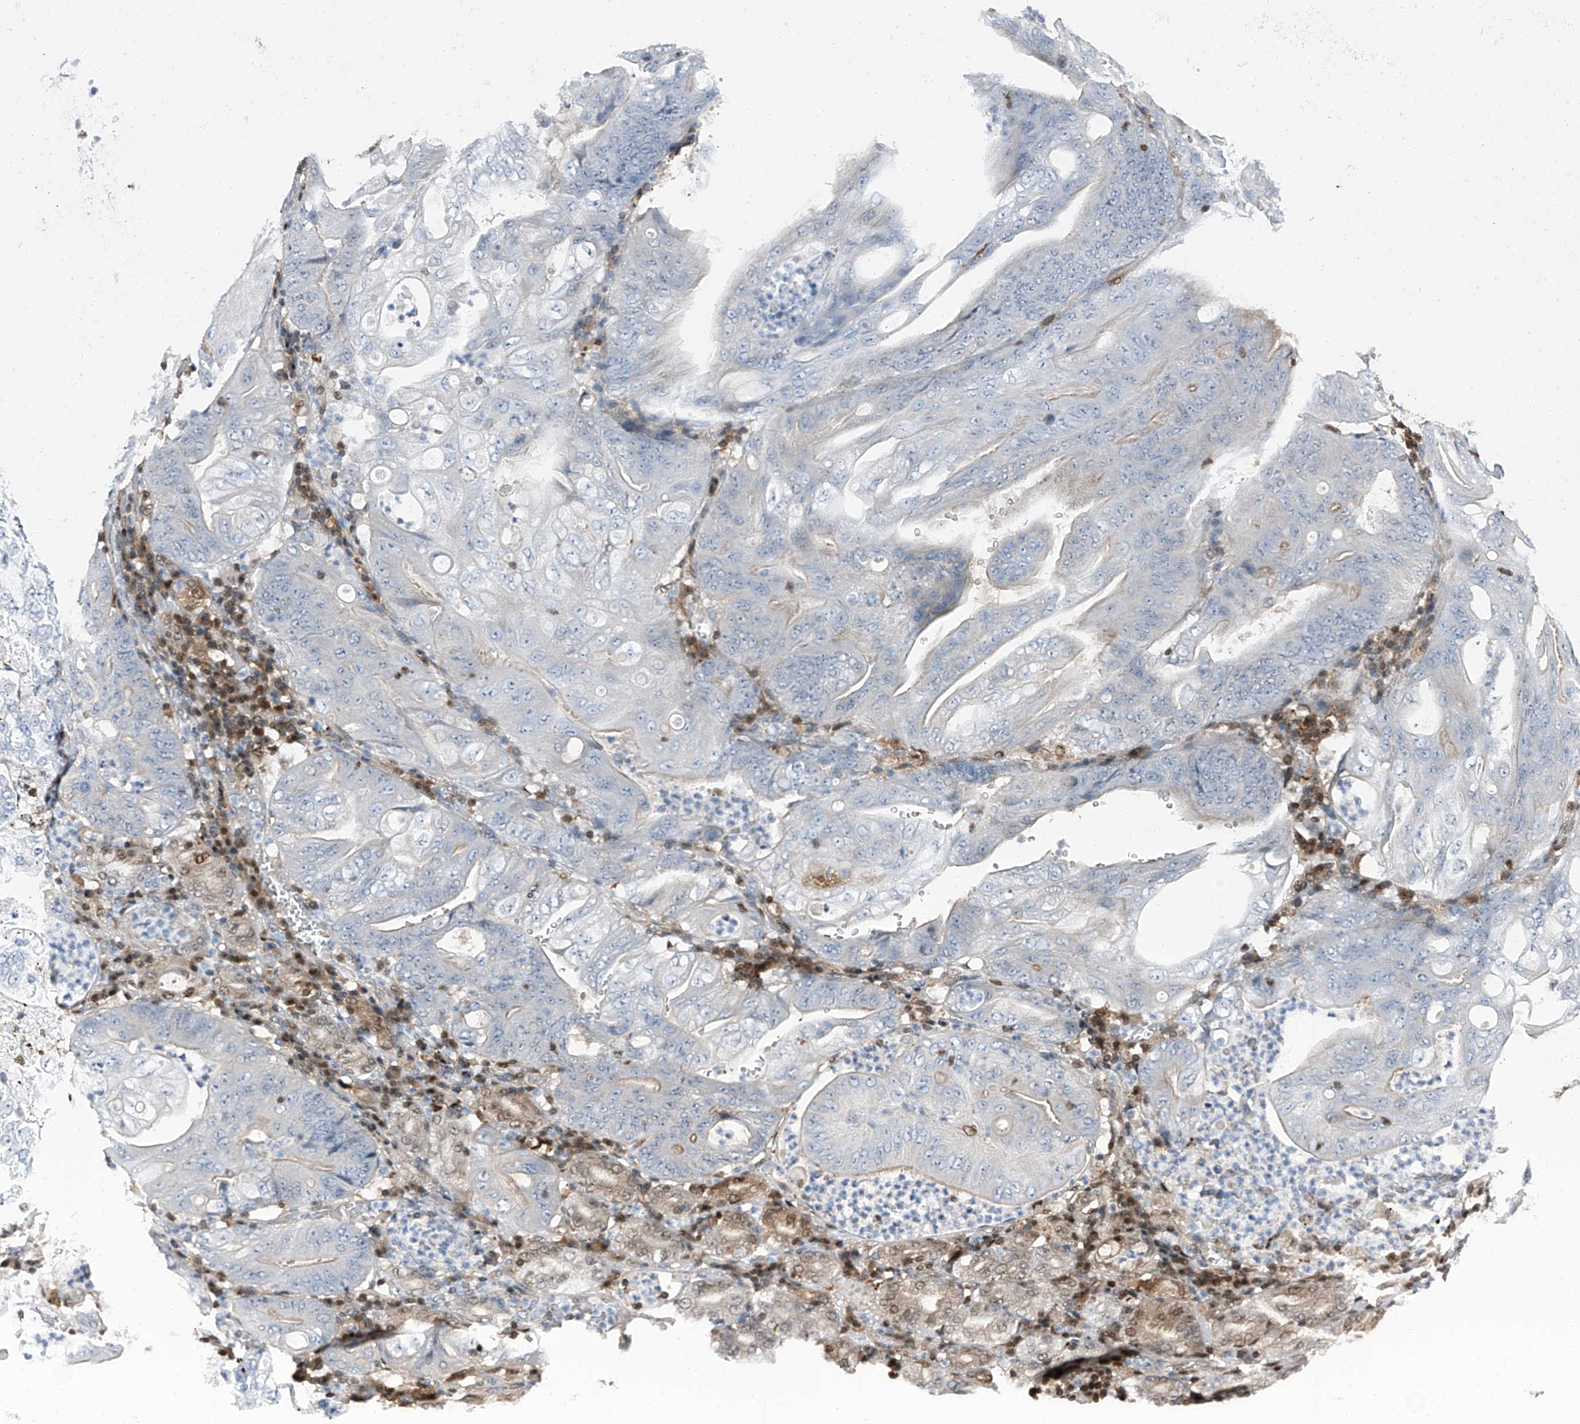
{"staining": {"intensity": "negative", "quantity": "none", "location": "none"}, "tissue": "stomach cancer", "cell_type": "Tumor cells", "image_type": "cancer", "snomed": [{"axis": "morphology", "description": "Adenocarcinoma, NOS"}, {"axis": "topography", "description": "Stomach"}], "caption": "This is an immunohistochemistry photomicrograph of stomach cancer. There is no staining in tumor cells.", "gene": "PSMB10", "patient": {"sex": "female", "age": 73}}